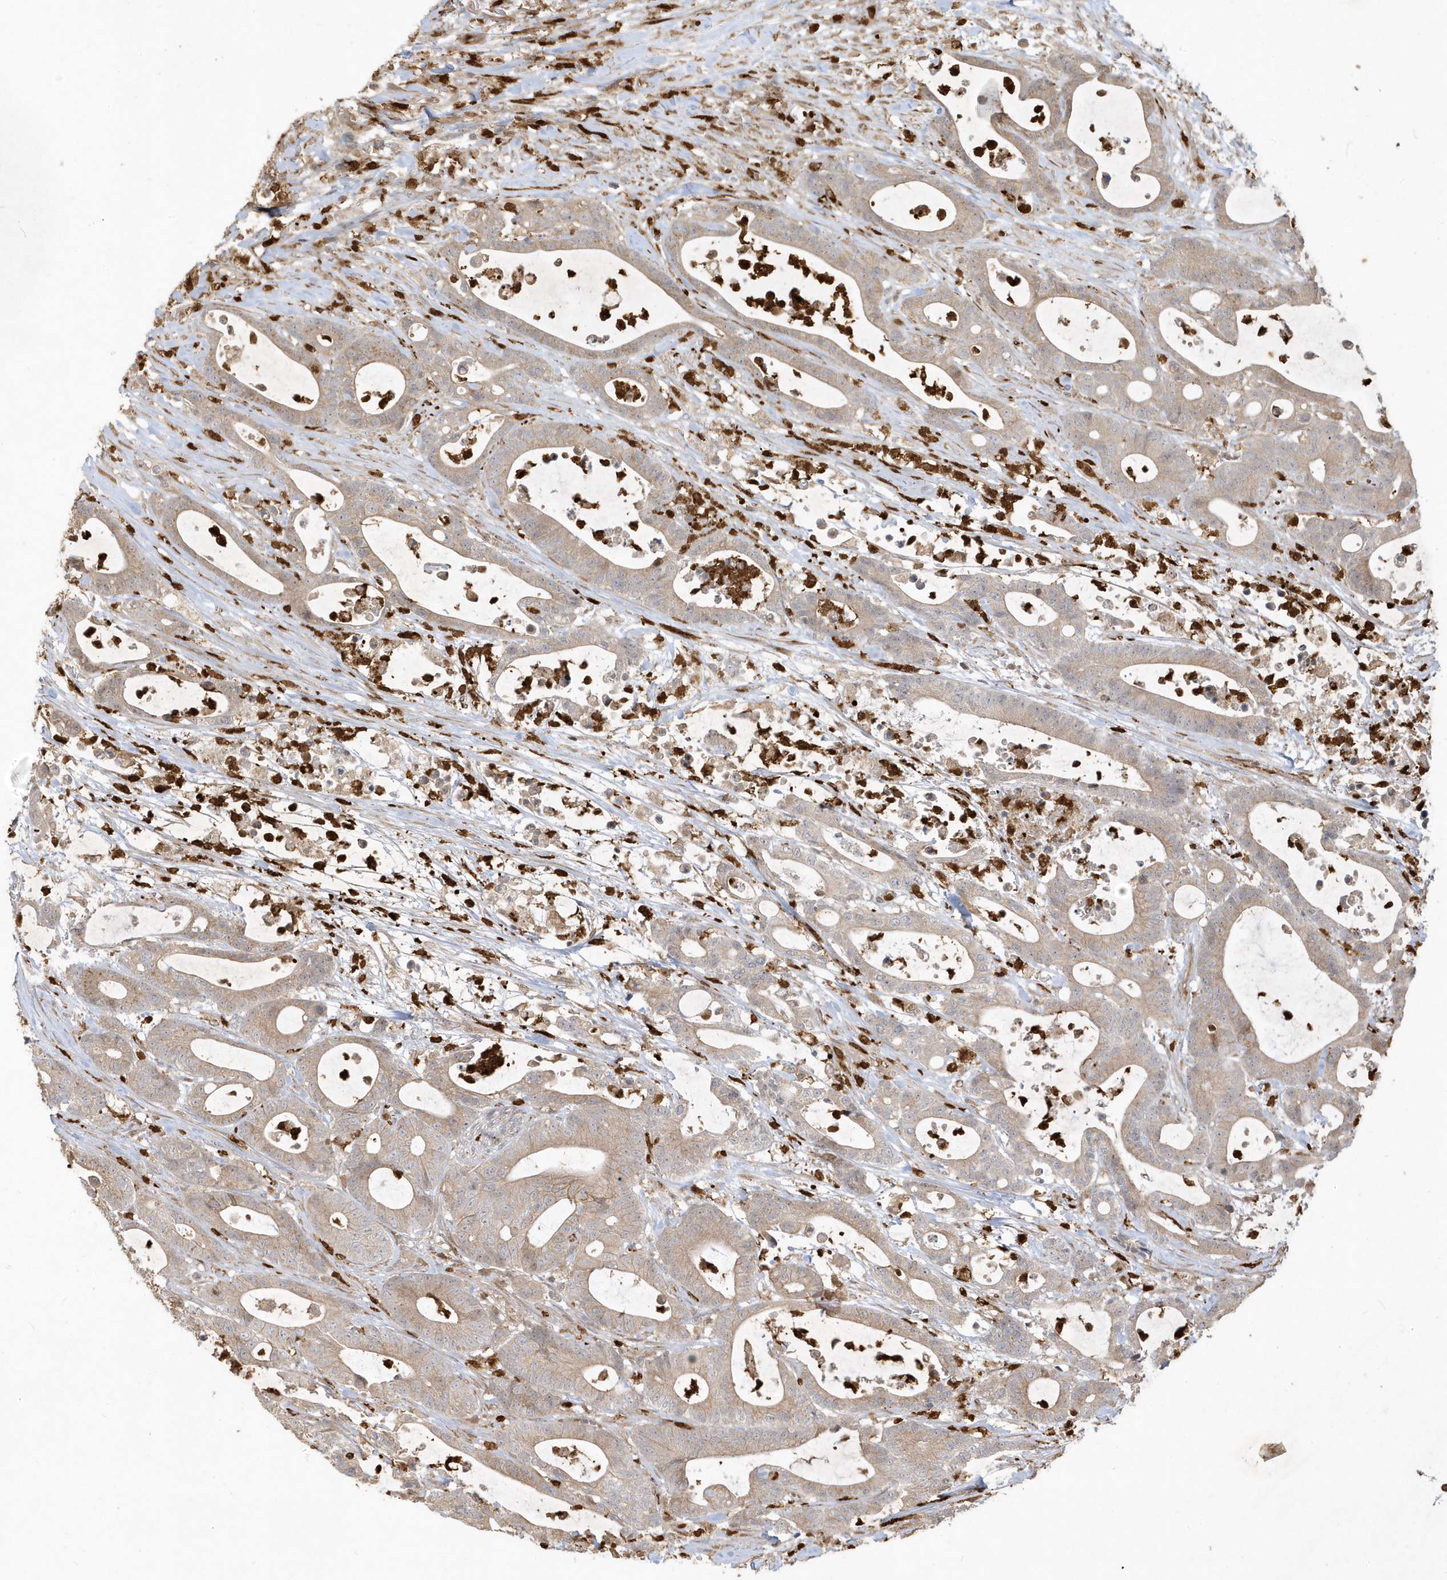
{"staining": {"intensity": "weak", "quantity": ">75%", "location": "cytoplasmic/membranous"}, "tissue": "colorectal cancer", "cell_type": "Tumor cells", "image_type": "cancer", "snomed": [{"axis": "morphology", "description": "Adenocarcinoma, NOS"}, {"axis": "topography", "description": "Colon"}], "caption": "Protein staining of colorectal cancer (adenocarcinoma) tissue exhibits weak cytoplasmic/membranous expression in approximately >75% of tumor cells. Nuclei are stained in blue.", "gene": "IFT57", "patient": {"sex": "female", "age": 84}}